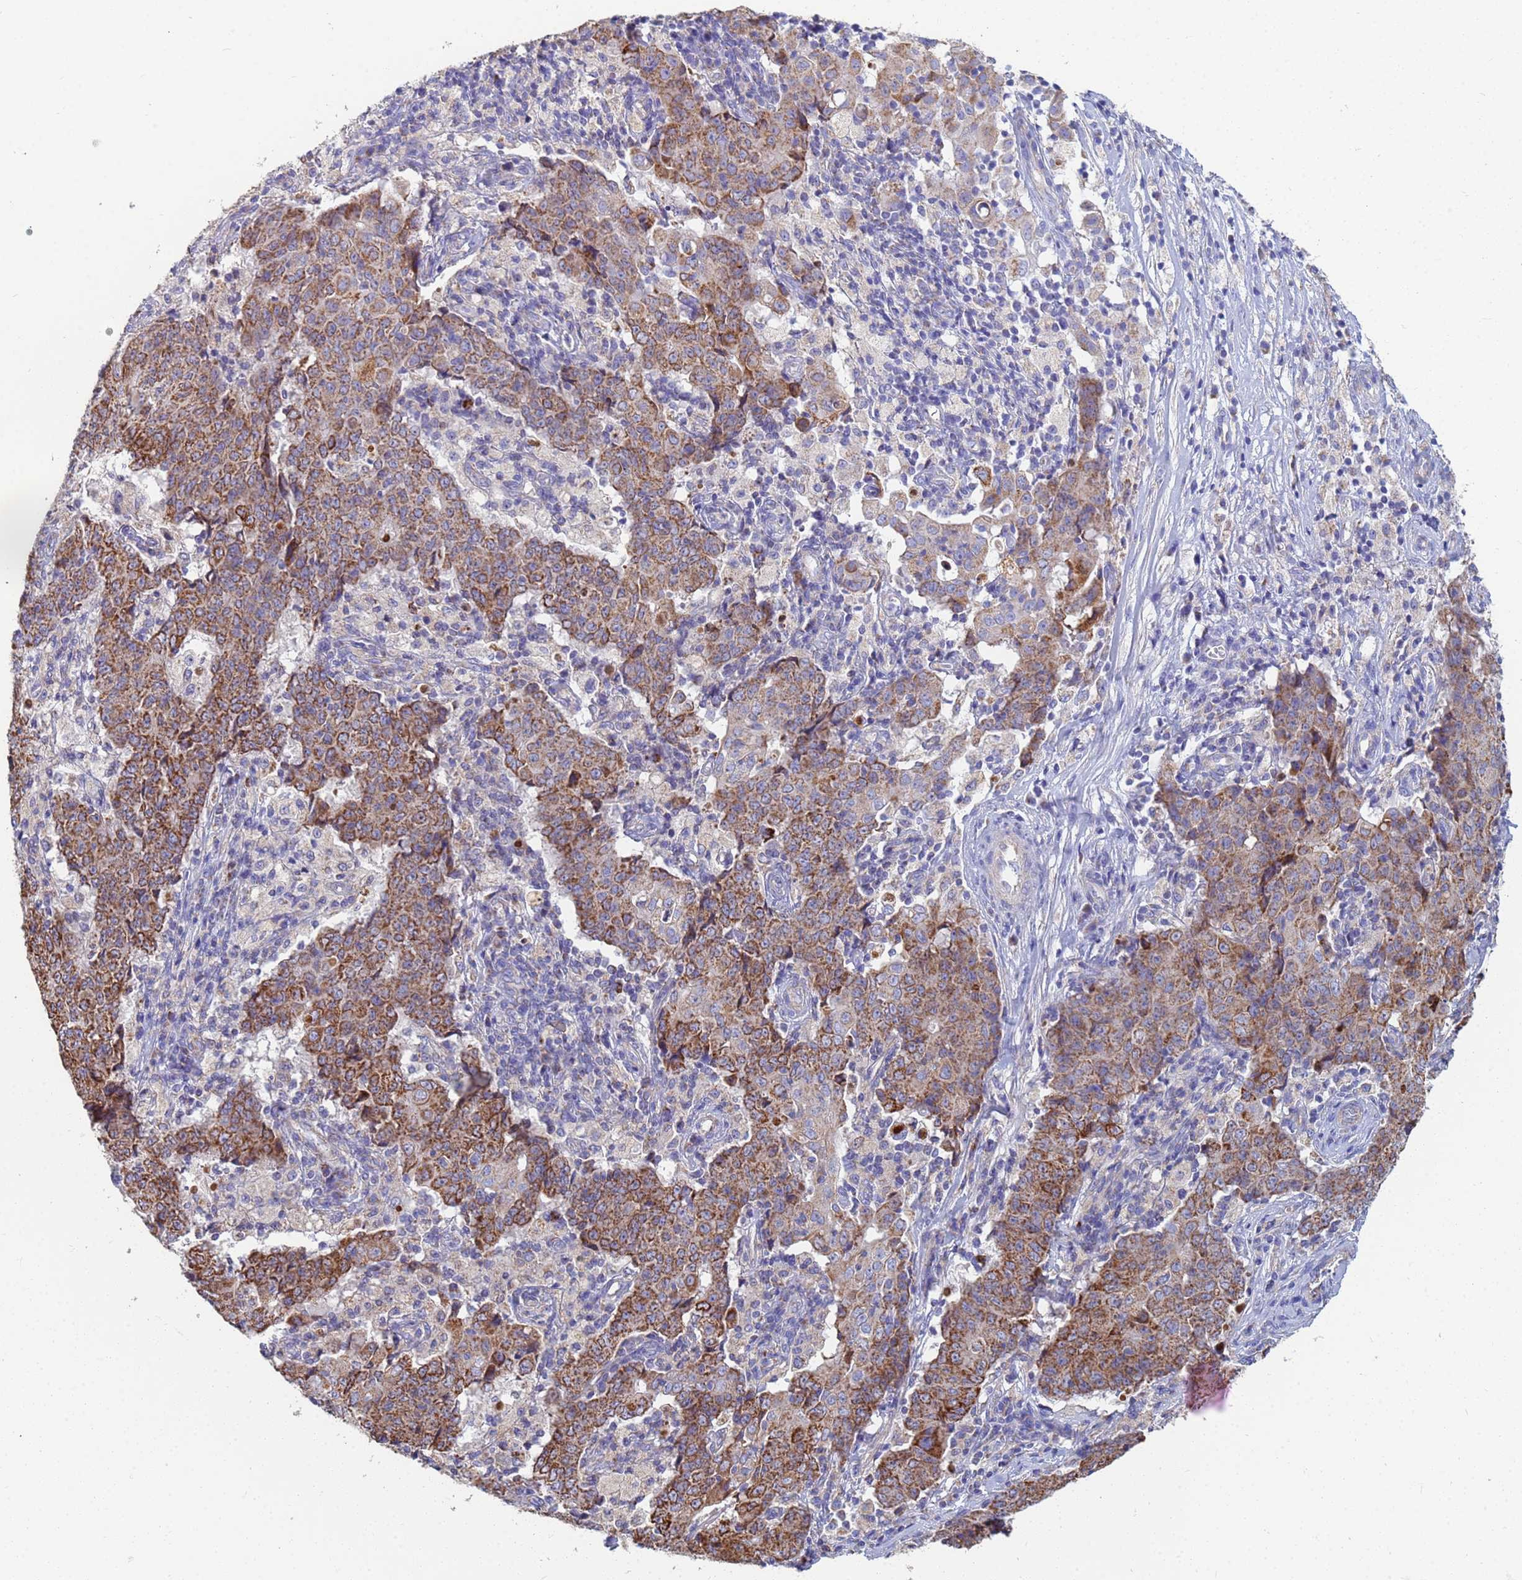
{"staining": {"intensity": "moderate", "quantity": ">75%", "location": "cytoplasmic/membranous"}, "tissue": "ovarian cancer", "cell_type": "Tumor cells", "image_type": "cancer", "snomed": [{"axis": "morphology", "description": "Carcinoma, endometroid"}, {"axis": "topography", "description": "Ovary"}], "caption": "The photomicrograph exhibits staining of ovarian endometroid carcinoma, revealing moderate cytoplasmic/membranous protein staining (brown color) within tumor cells.", "gene": "UQCRH", "patient": {"sex": "female", "age": 42}}